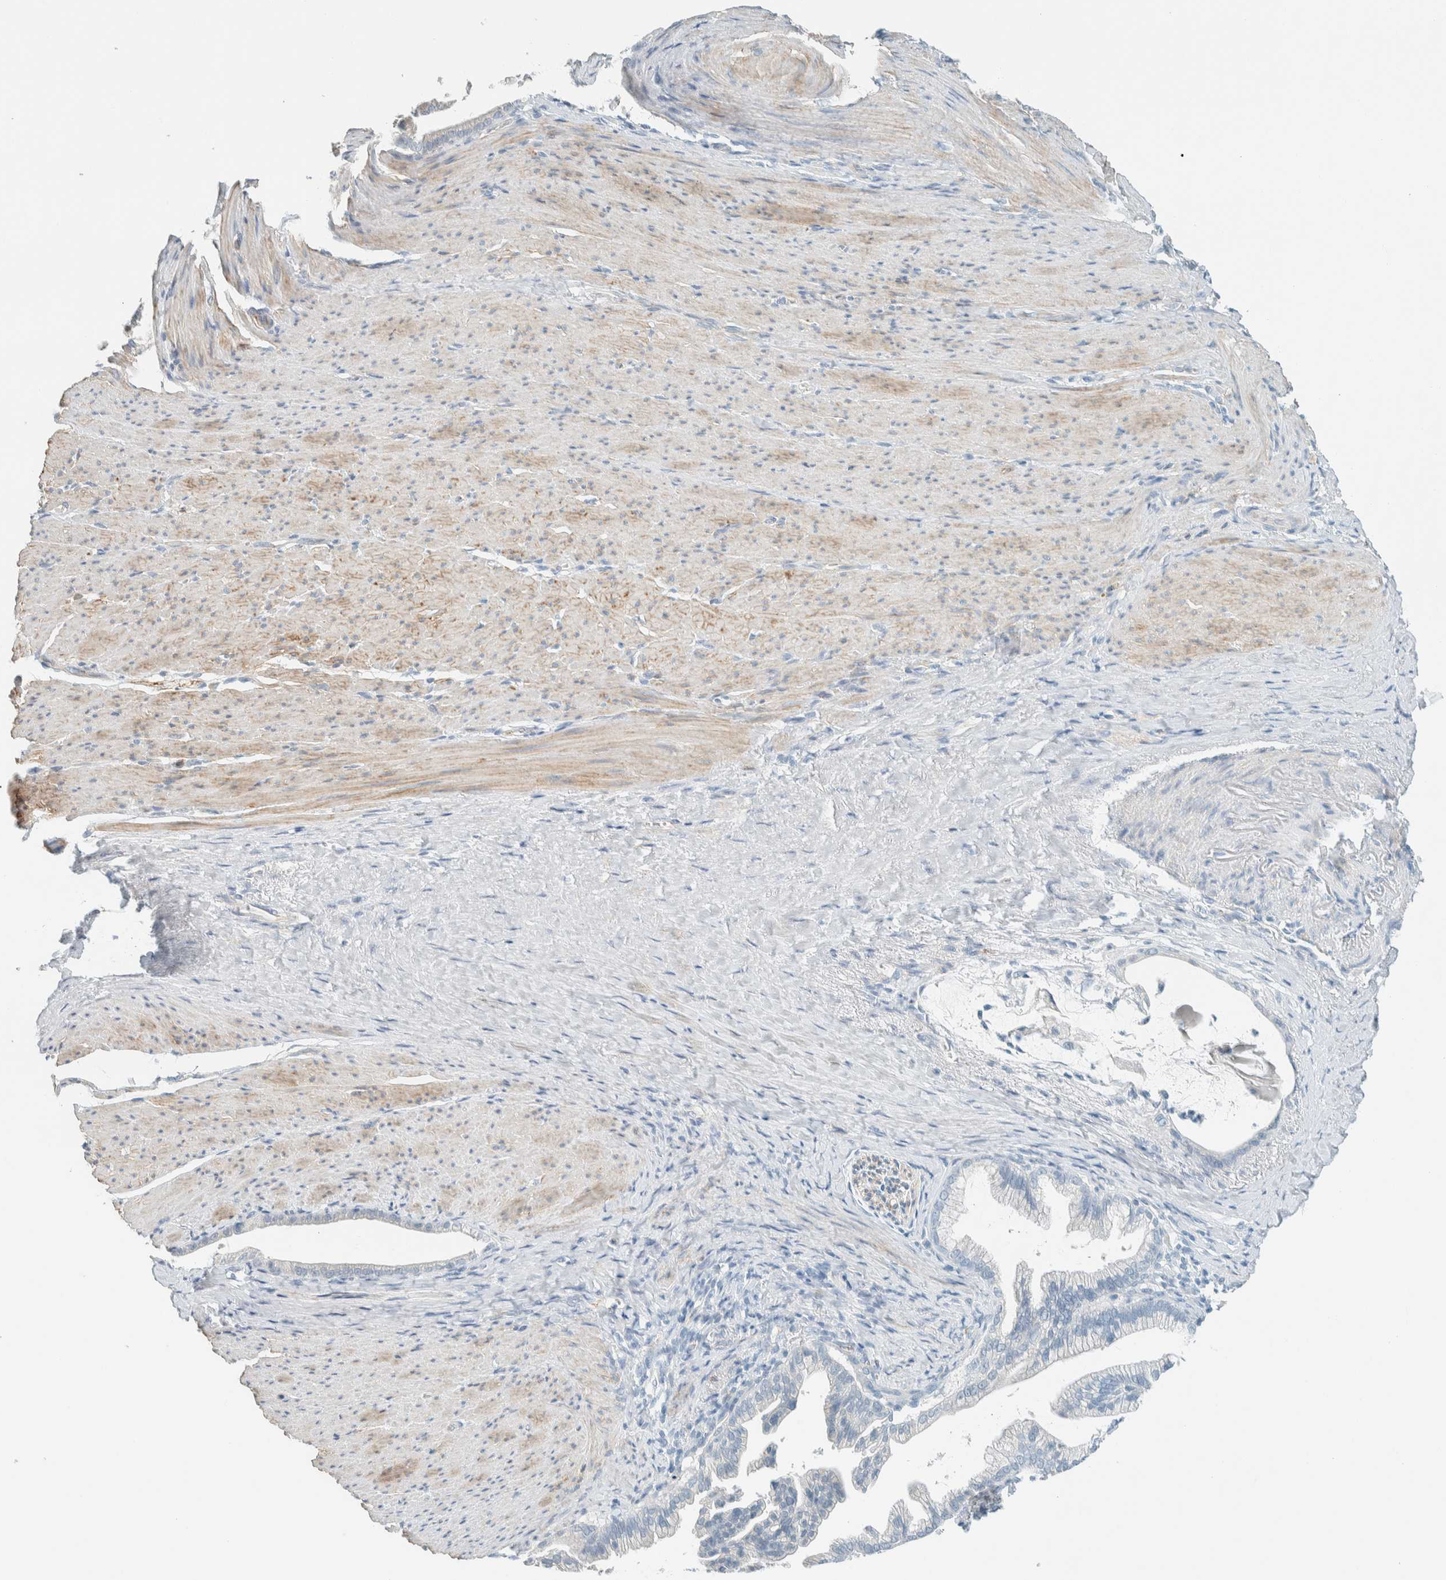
{"staining": {"intensity": "negative", "quantity": "none", "location": "none"}, "tissue": "pancreatic cancer", "cell_type": "Tumor cells", "image_type": "cancer", "snomed": [{"axis": "morphology", "description": "Adenocarcinoma, NOS"}, {"axis": "topography", "description": "Pancreas"}], "caption": "Protein analysis of pancreatic cancer (adenocarcinoma) demonstrates no significant staining in tumor cells. Nuclei are stained in blue.", "gene": "SLFN12", "patient": {"sex": "male", "age": 69}}